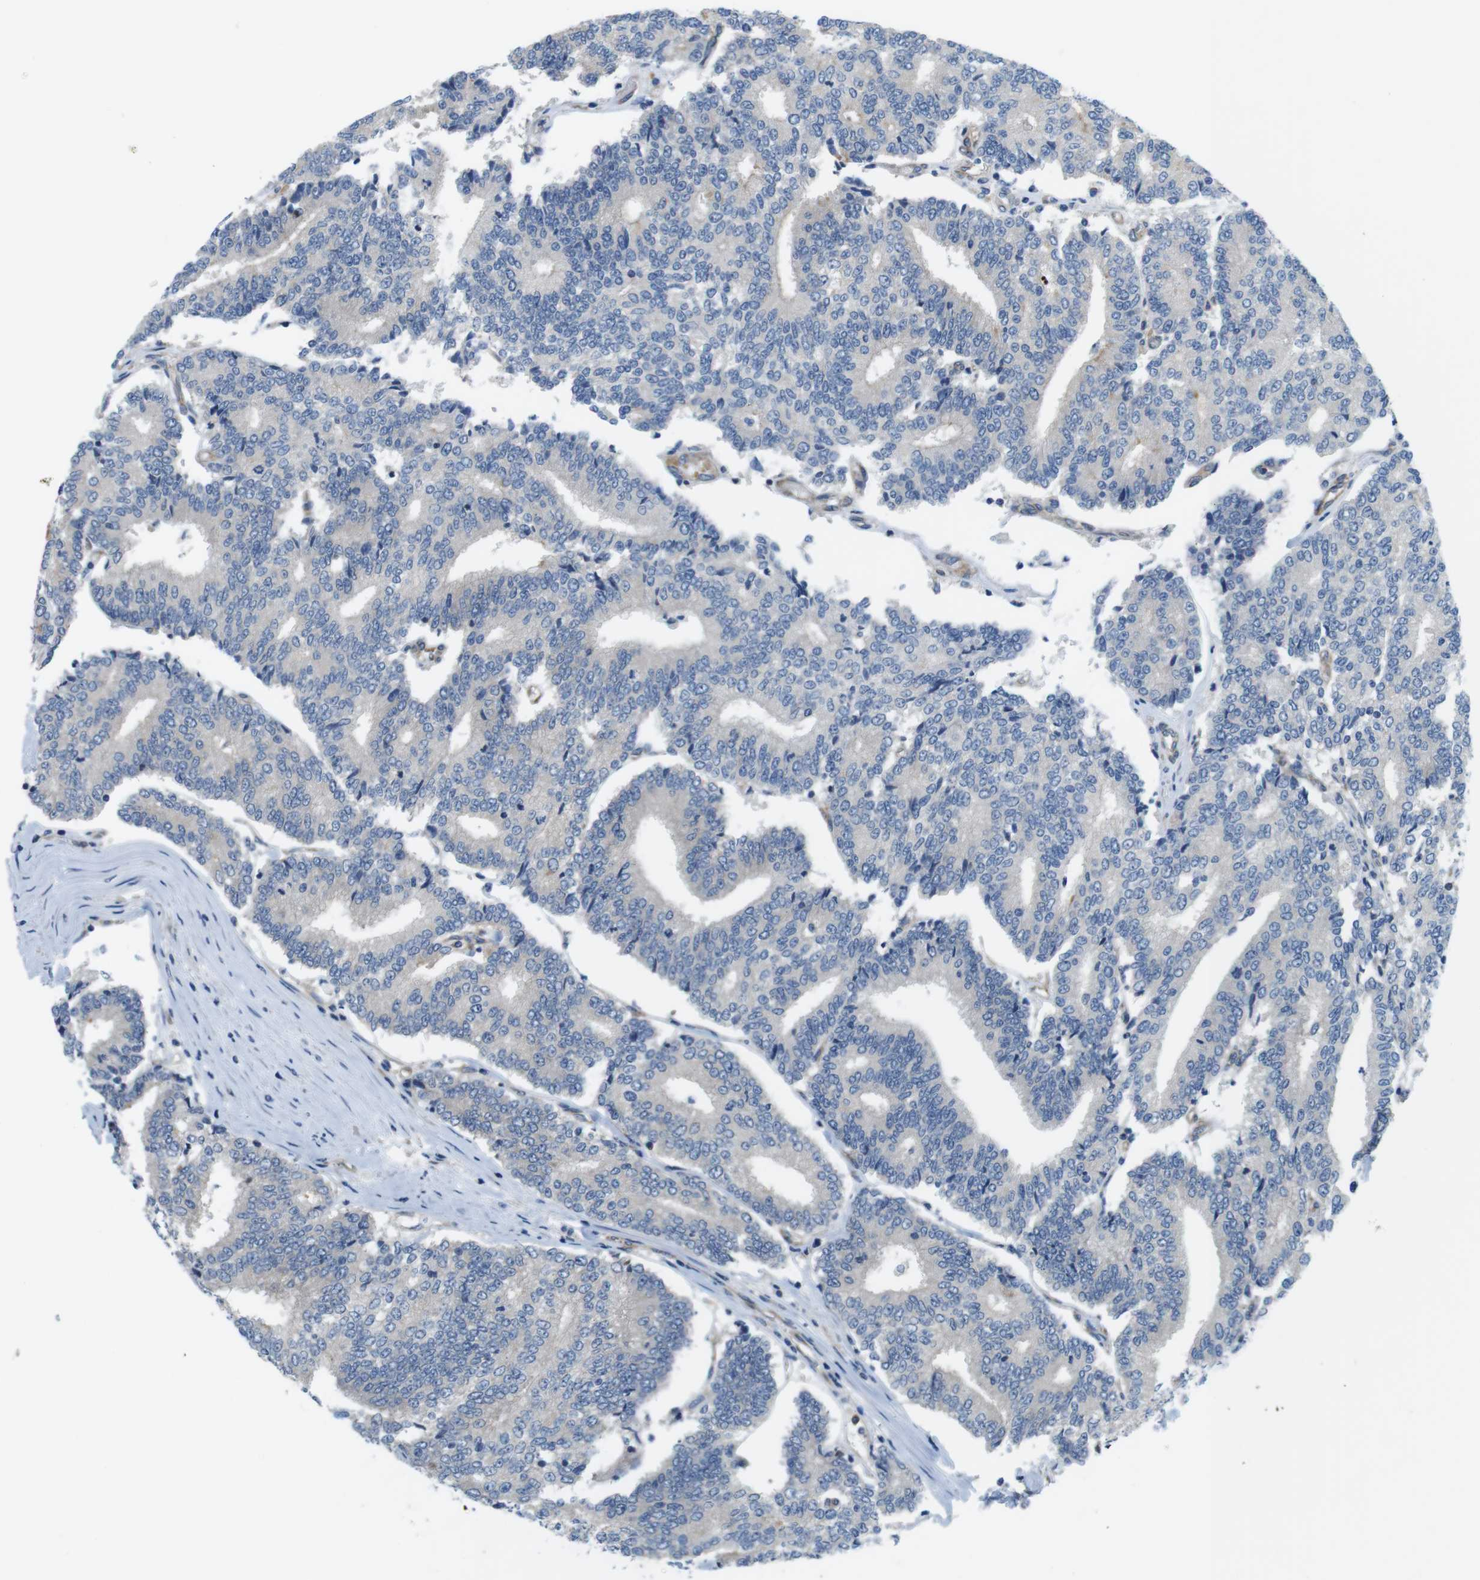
{"staining": {"intensity": "negative", "quantity": "none", "location": "none"}, "tissue": "prostate cancer", "cell_type": "Tumor cells", "image_type": "cancer", "snomed": [{"axis": "morphology", "description": "Normal tissue, NOS"}, {"axis": "morphology", "description": "Adenocarcinoma, High grade"}, {"axis": "topography", "description": "Prostate"}, {"axis": "topography", "description": "Seminal veicle"}], "caption": "This is a photomicrograph of IHC staining of adenocarcinoma (high-grade) (prostate), which shows no positivity in tumor cells. (Stains: DAB (3,3'-diaminobenzidine) IHC with hematoxylin counter stain, Microscopy: brightfield microscopy at high magnification).", "gene": "DCLK1", "patient": {"sex": "male", "age": 55}}